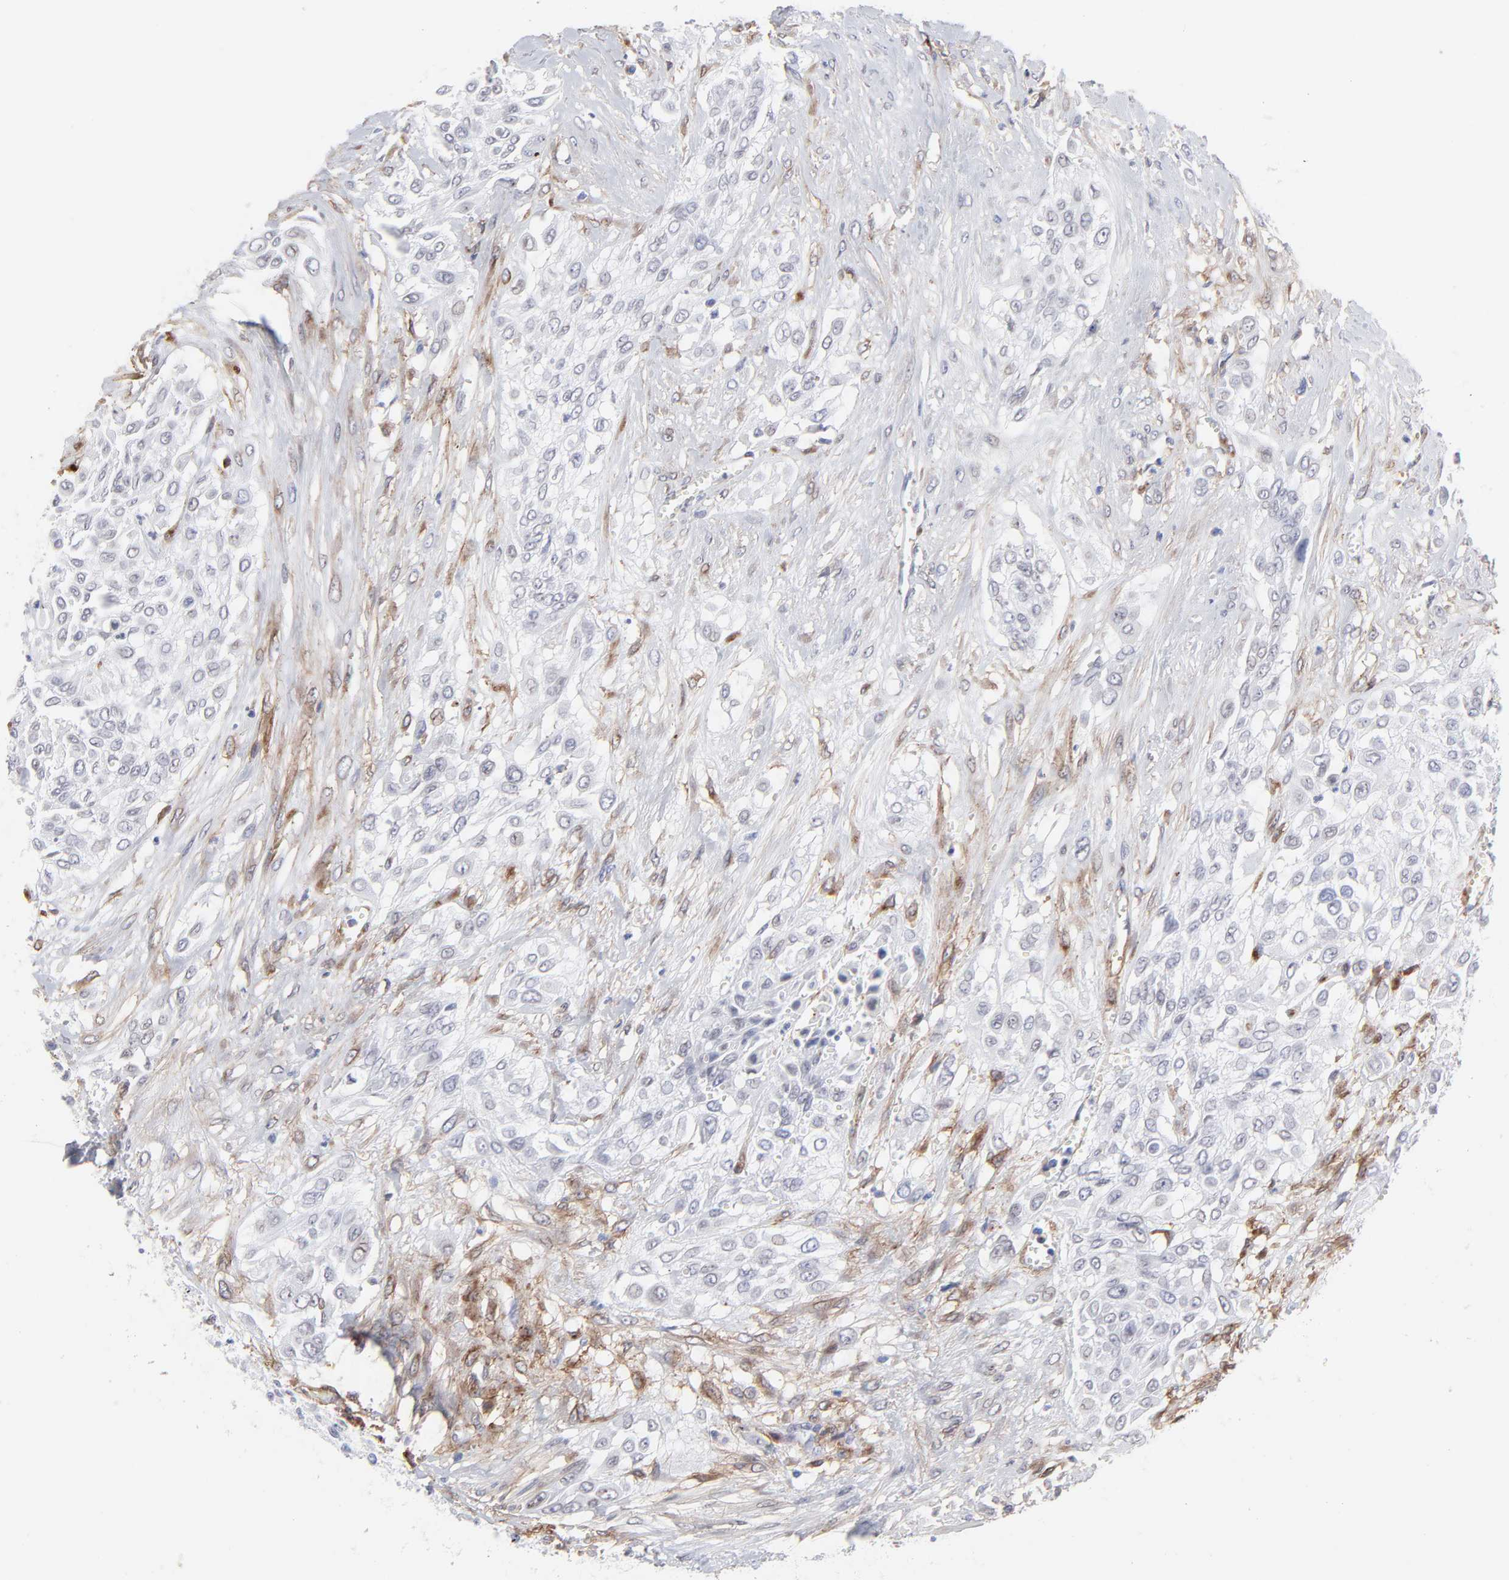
{"staining": {"intensity": "negative", "quantity": "none", "location": "none"}, "tissue": "urothelial cancer", "cell_type": "Tumor cells", "image_type": "cancer", "snomed": [{"axis": "morphology", "description": "Urothelial carcinoma, High grade"}, {"axis": "topography", "description": "Urinary bladder"}], "caption": "This is a image of immunohistochemistry (IHC) staining of urothelial cancer, which shows no staining in tumor cells.", "gene": "PDGFRB", "patient": {"sex": "male", "age": 57}}